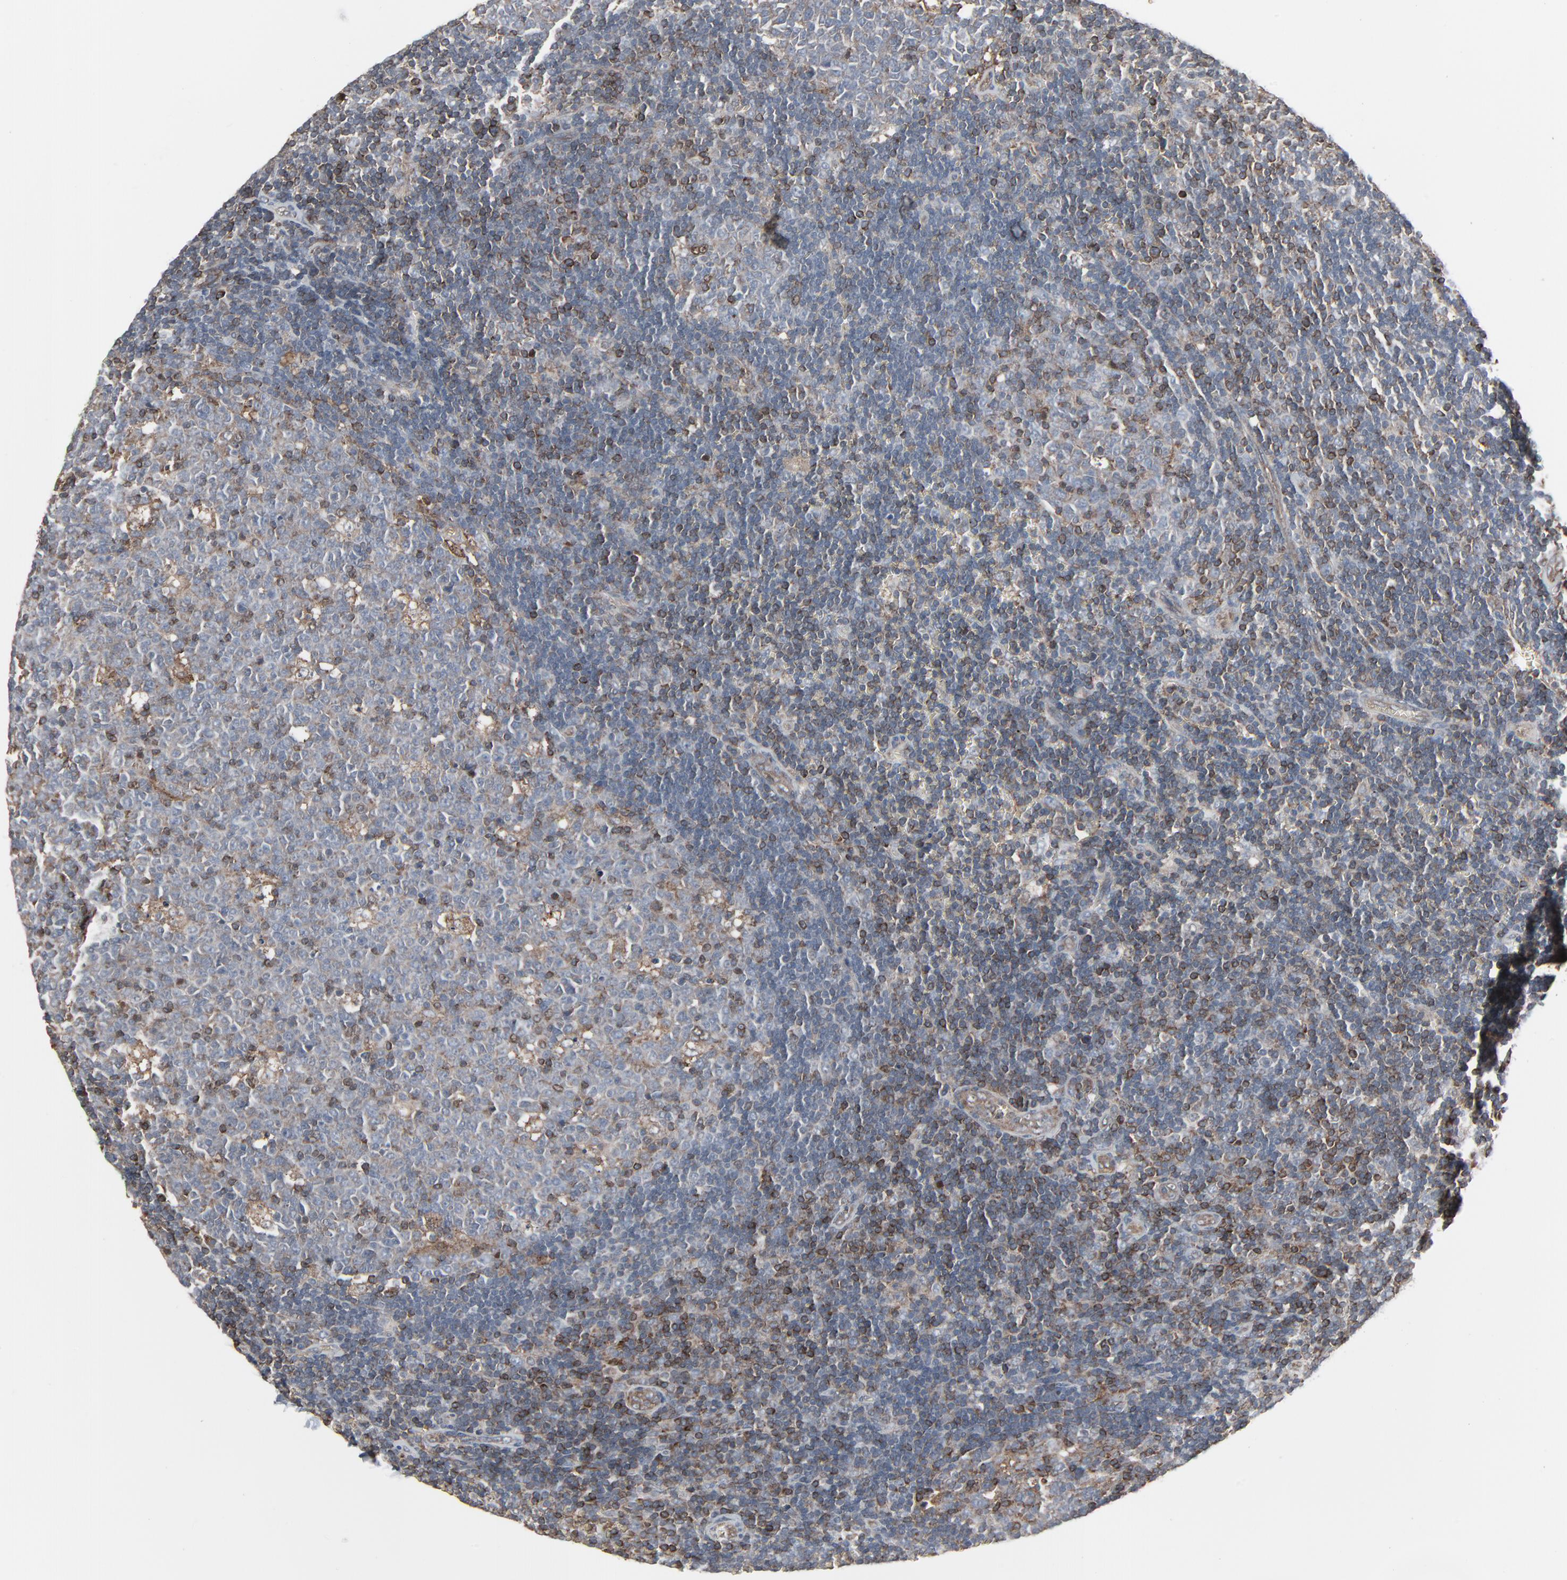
{"staining": {"intensity": "moderate", "quantity": "<25%", "location": "cytoplasmic/membranous"}, "tissue": "lymph node", "cell_type": "Germinal center cells", "image_type": "normal", "snomed": [{"axis": "morphology", "description": "Normal tissue, NOS"}, {"axis": "topography", "description": "Lymph node"}, {"axis": "topography", "description": "Salivary gland"}], "caption": "About <25% of germinal center cells in benign human lymph node demonstrate moderate cytoplasmic/membranous protein positivity as visualized by brown immunohistochemical staining.", "gene": "OPTN", "patient": {"sex": "male", "age": 8}}